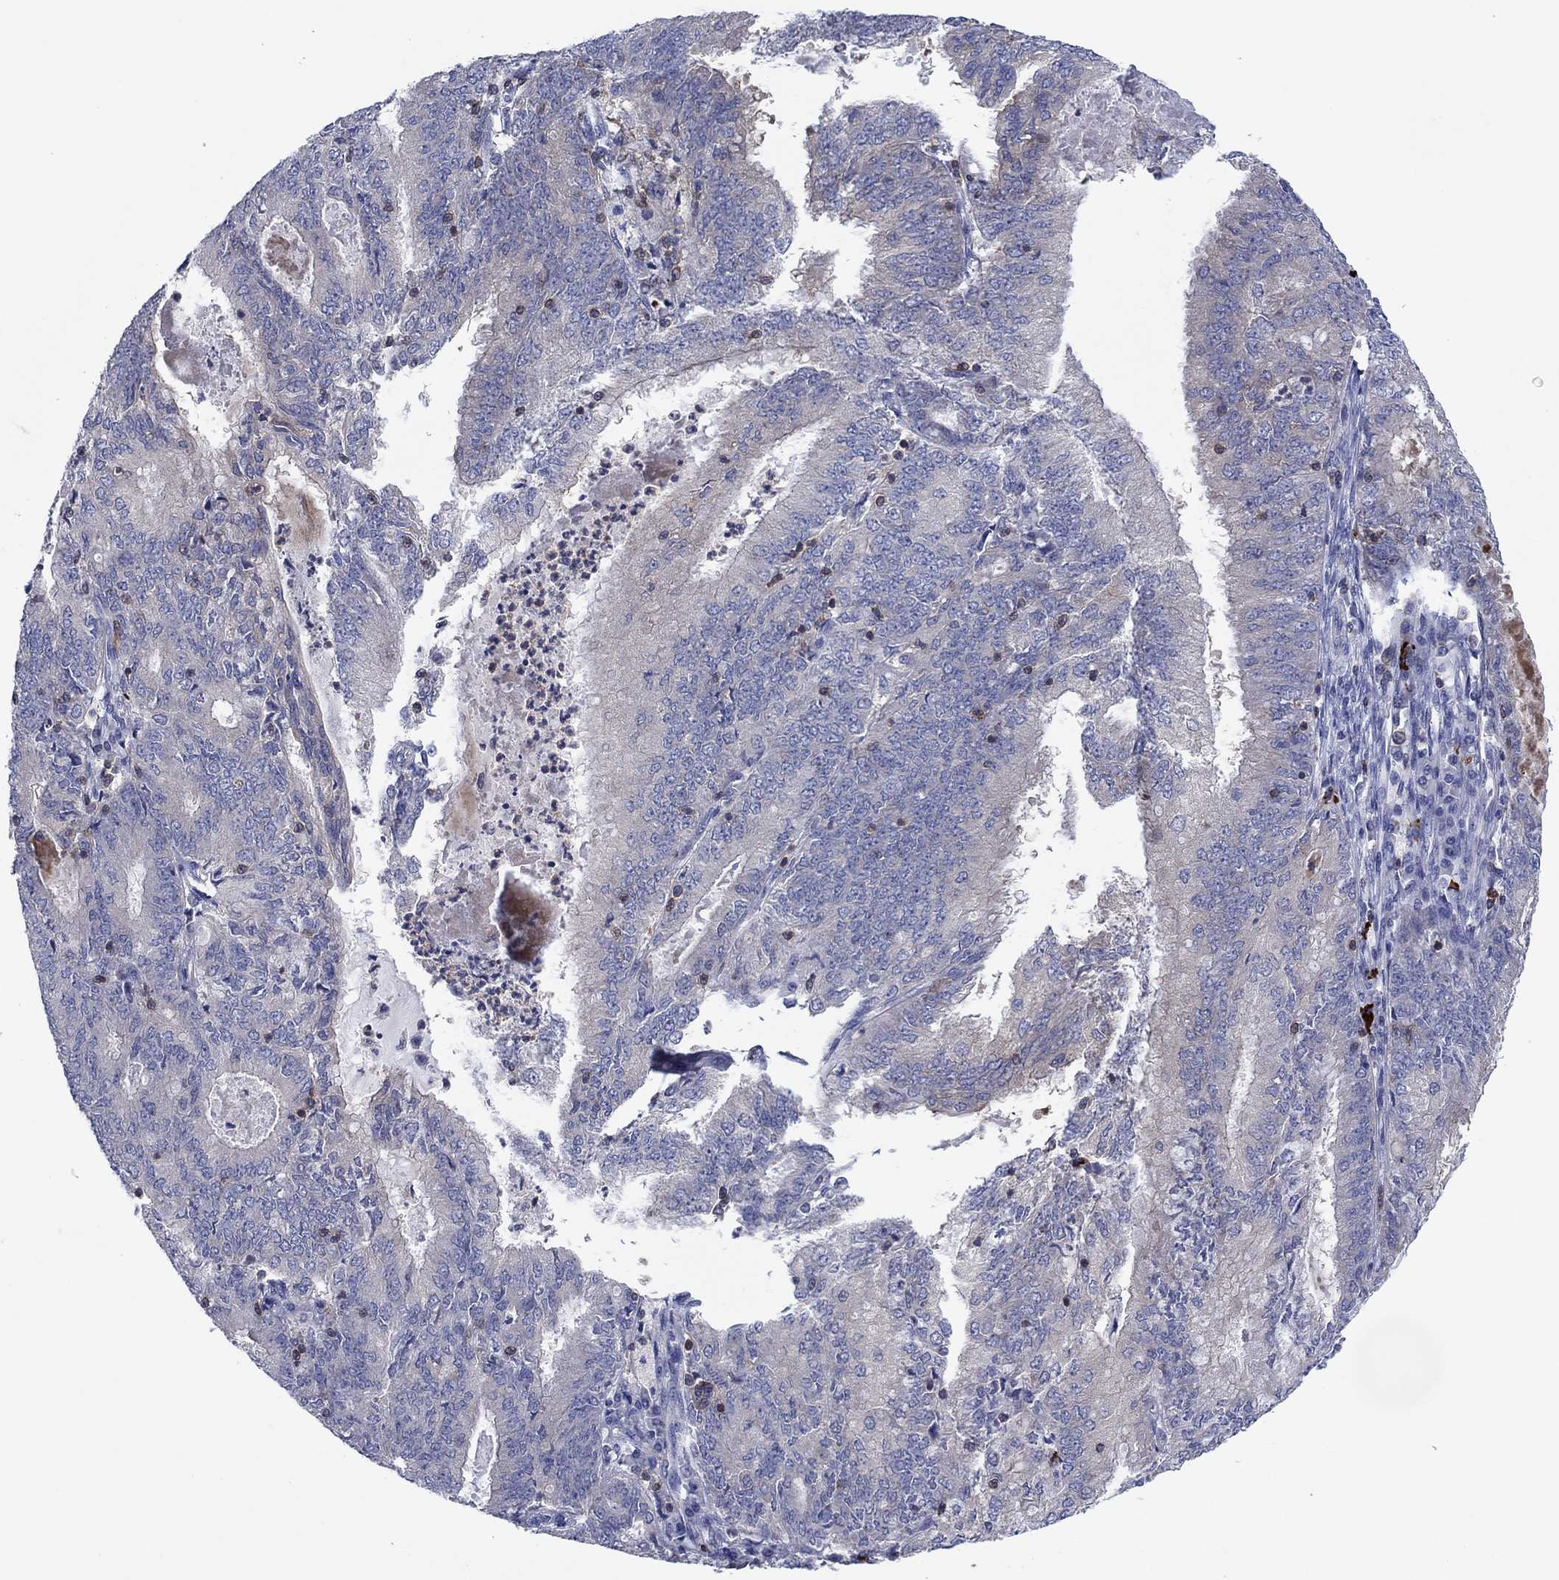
{"staining": {"intensity": "negative", "quantity": "none", "location": "none"}, "tissue": "endometrial cancer", "cell_type": "Tumor cells", "image_type": "cancer", "snomed": [{"axis": "morphology", "description": "Adenocarcinoma, NOS"}, {"axis": "topography", "description": "Endometrium"}], "caption": "Tumor cells show no significant protein positivity in endometrial adenocarcinoma.", "gene": "PVR", "patient": {"sex": "female", "age": 57}}